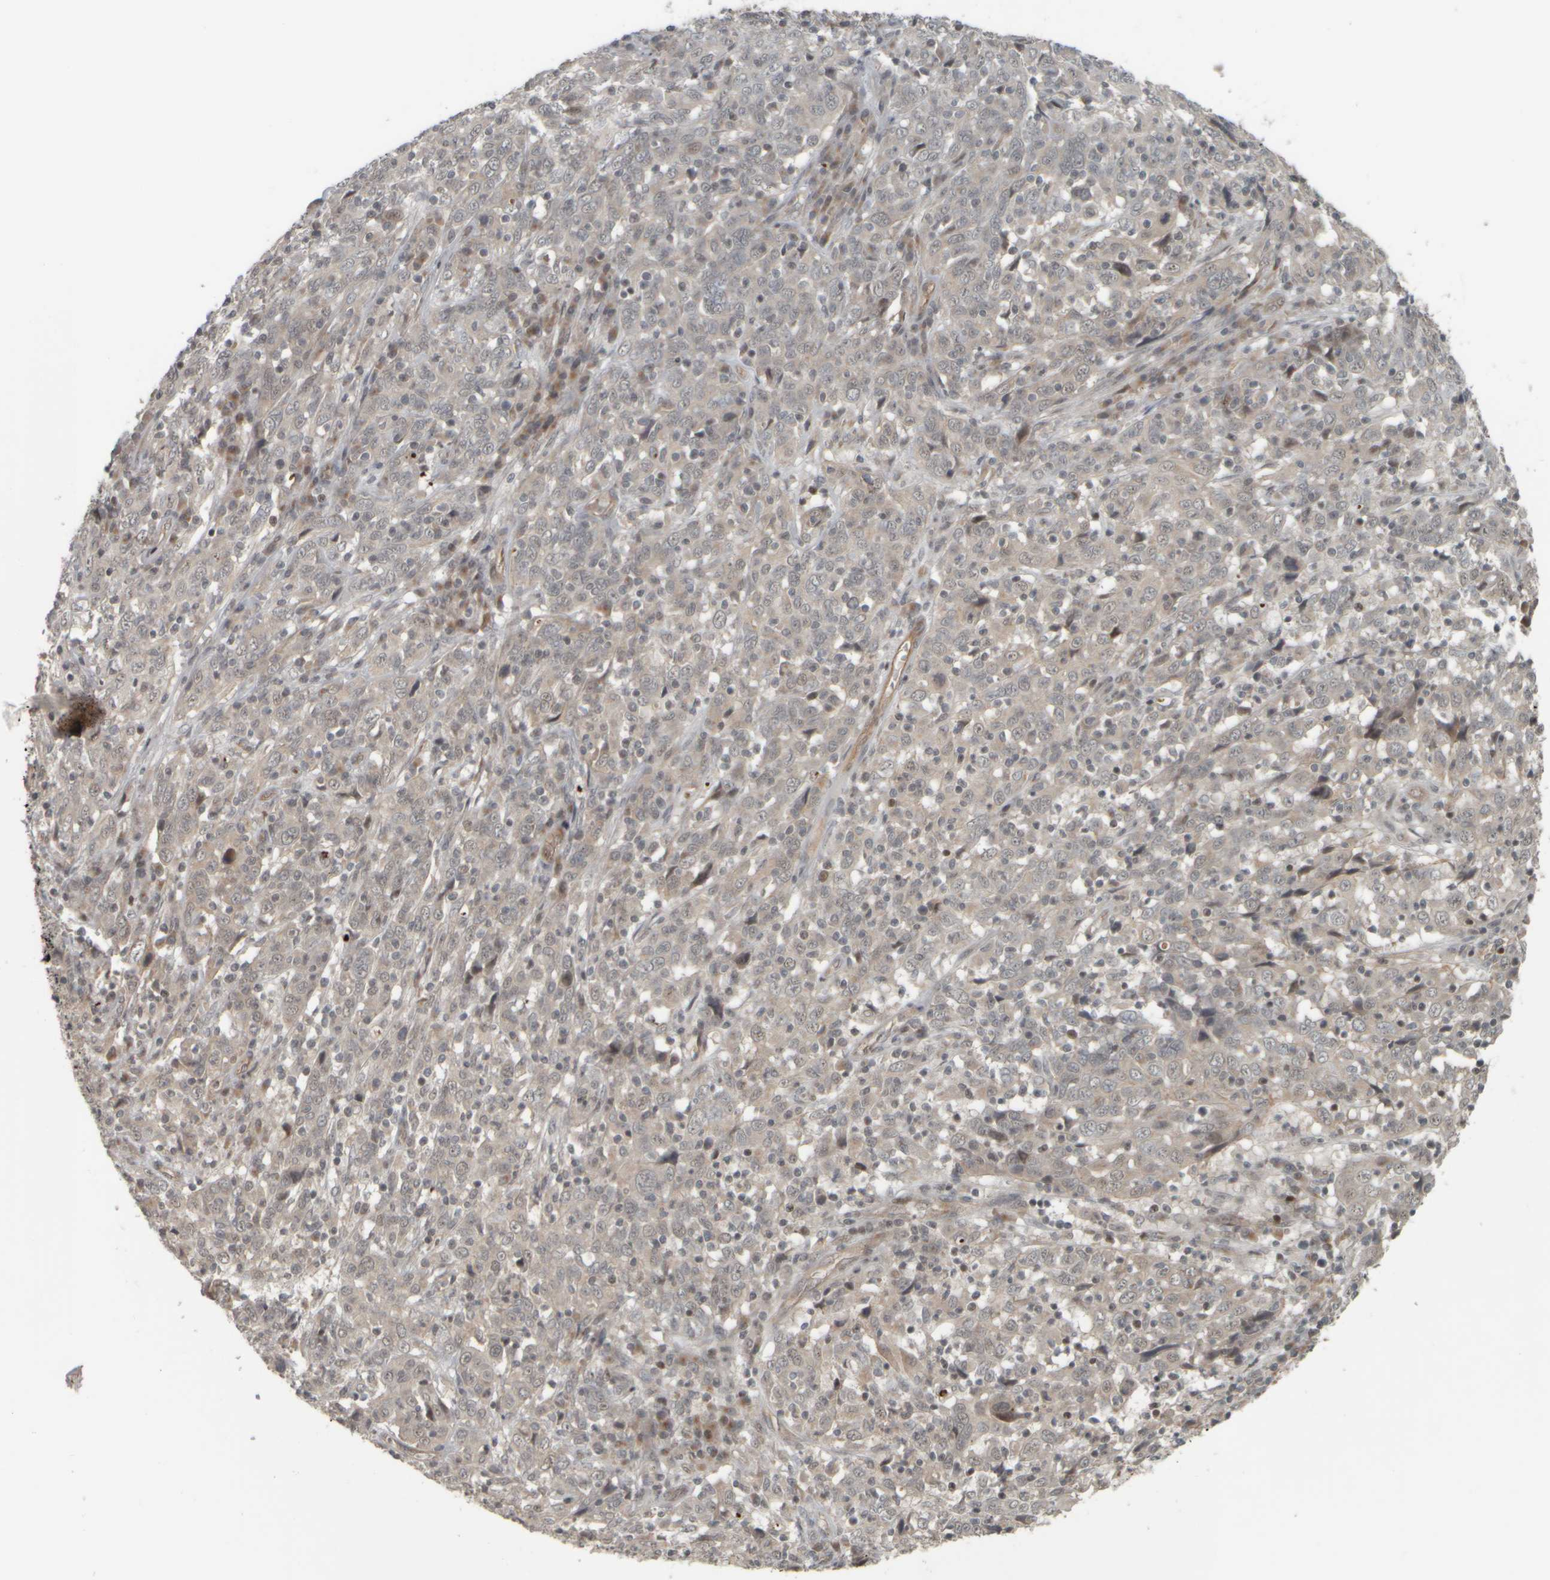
{"staining": {"intensity": "weak", "quantity": "<25%", "location": "cytoplasmic/membranous"}, "tissue": "cervical cancer", "cell_type": "Tumor cells", "image_type": "cancer", "snomed": [{"axis": "morphology", "description": "Squamous cell carcinoma, NOS"}, {"axis": "topography", "description": "Cervix"}], "caption": "The image displays no staining of tumor cells in cervical cancer (squamous cell carcinoma). (DAB immunohistochemistry (IHC) visualized using brightfield microscopy, high magnification).", "gene": "NAPG", "patient": {"sex": "female", "age": 46}}